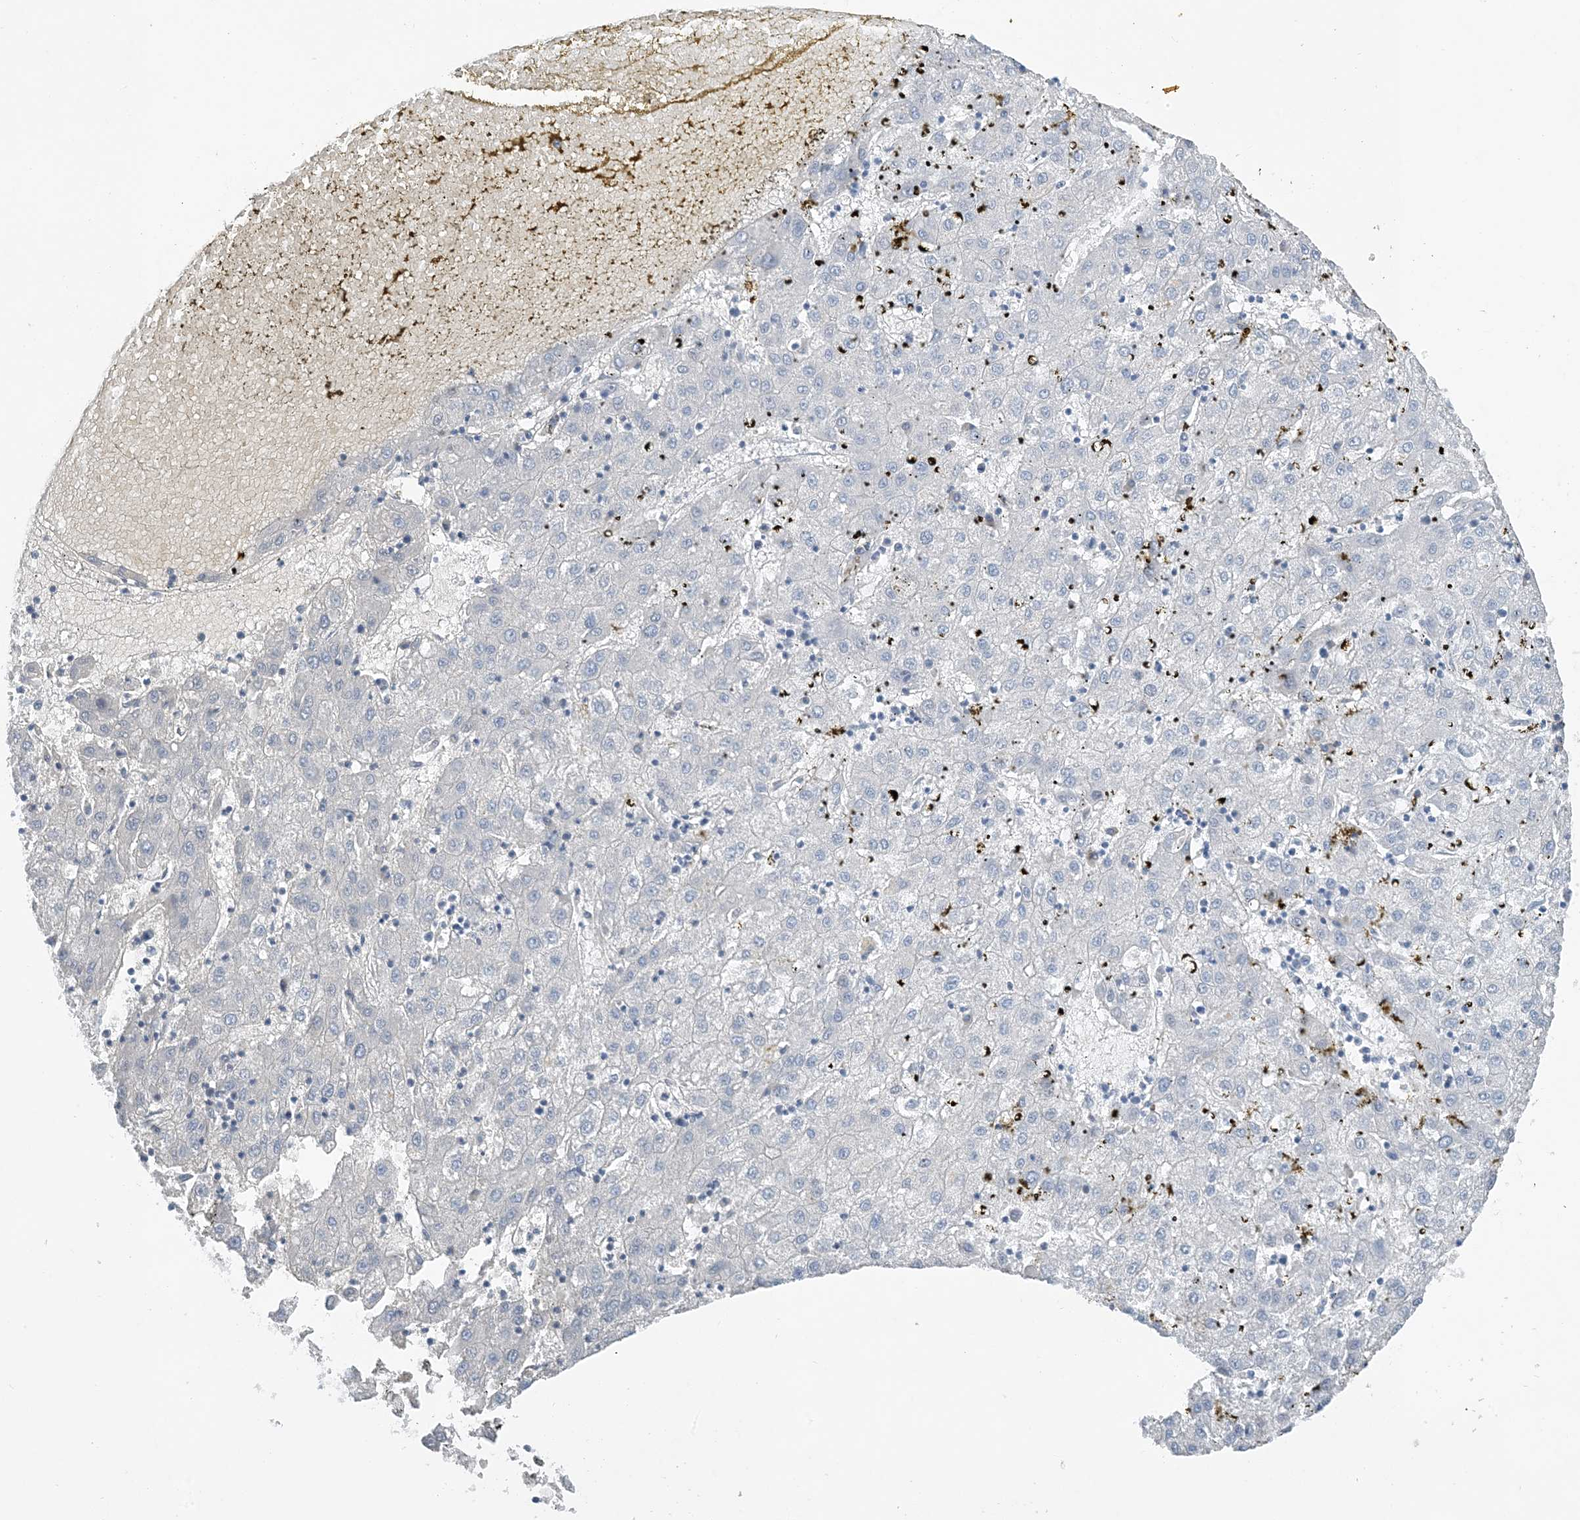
{"staining": {"intensity": "negative", "quantity": "none", "location": "none"}, "tissue": "liver cancer", "cell_type": "Tumor cells", "image_type": "cancer", "snomed": [{"axis": "morphology", "description": "Carcinoma, Hepatocellular, NOS"}, {"axis": "topography", "description": "Liver"}], "caption": "Liver cancer stained for a protein using IHC reveals no expression tumor cells.", "gene": "CTRL", "patient": {"sex": "male", "age": 72}}